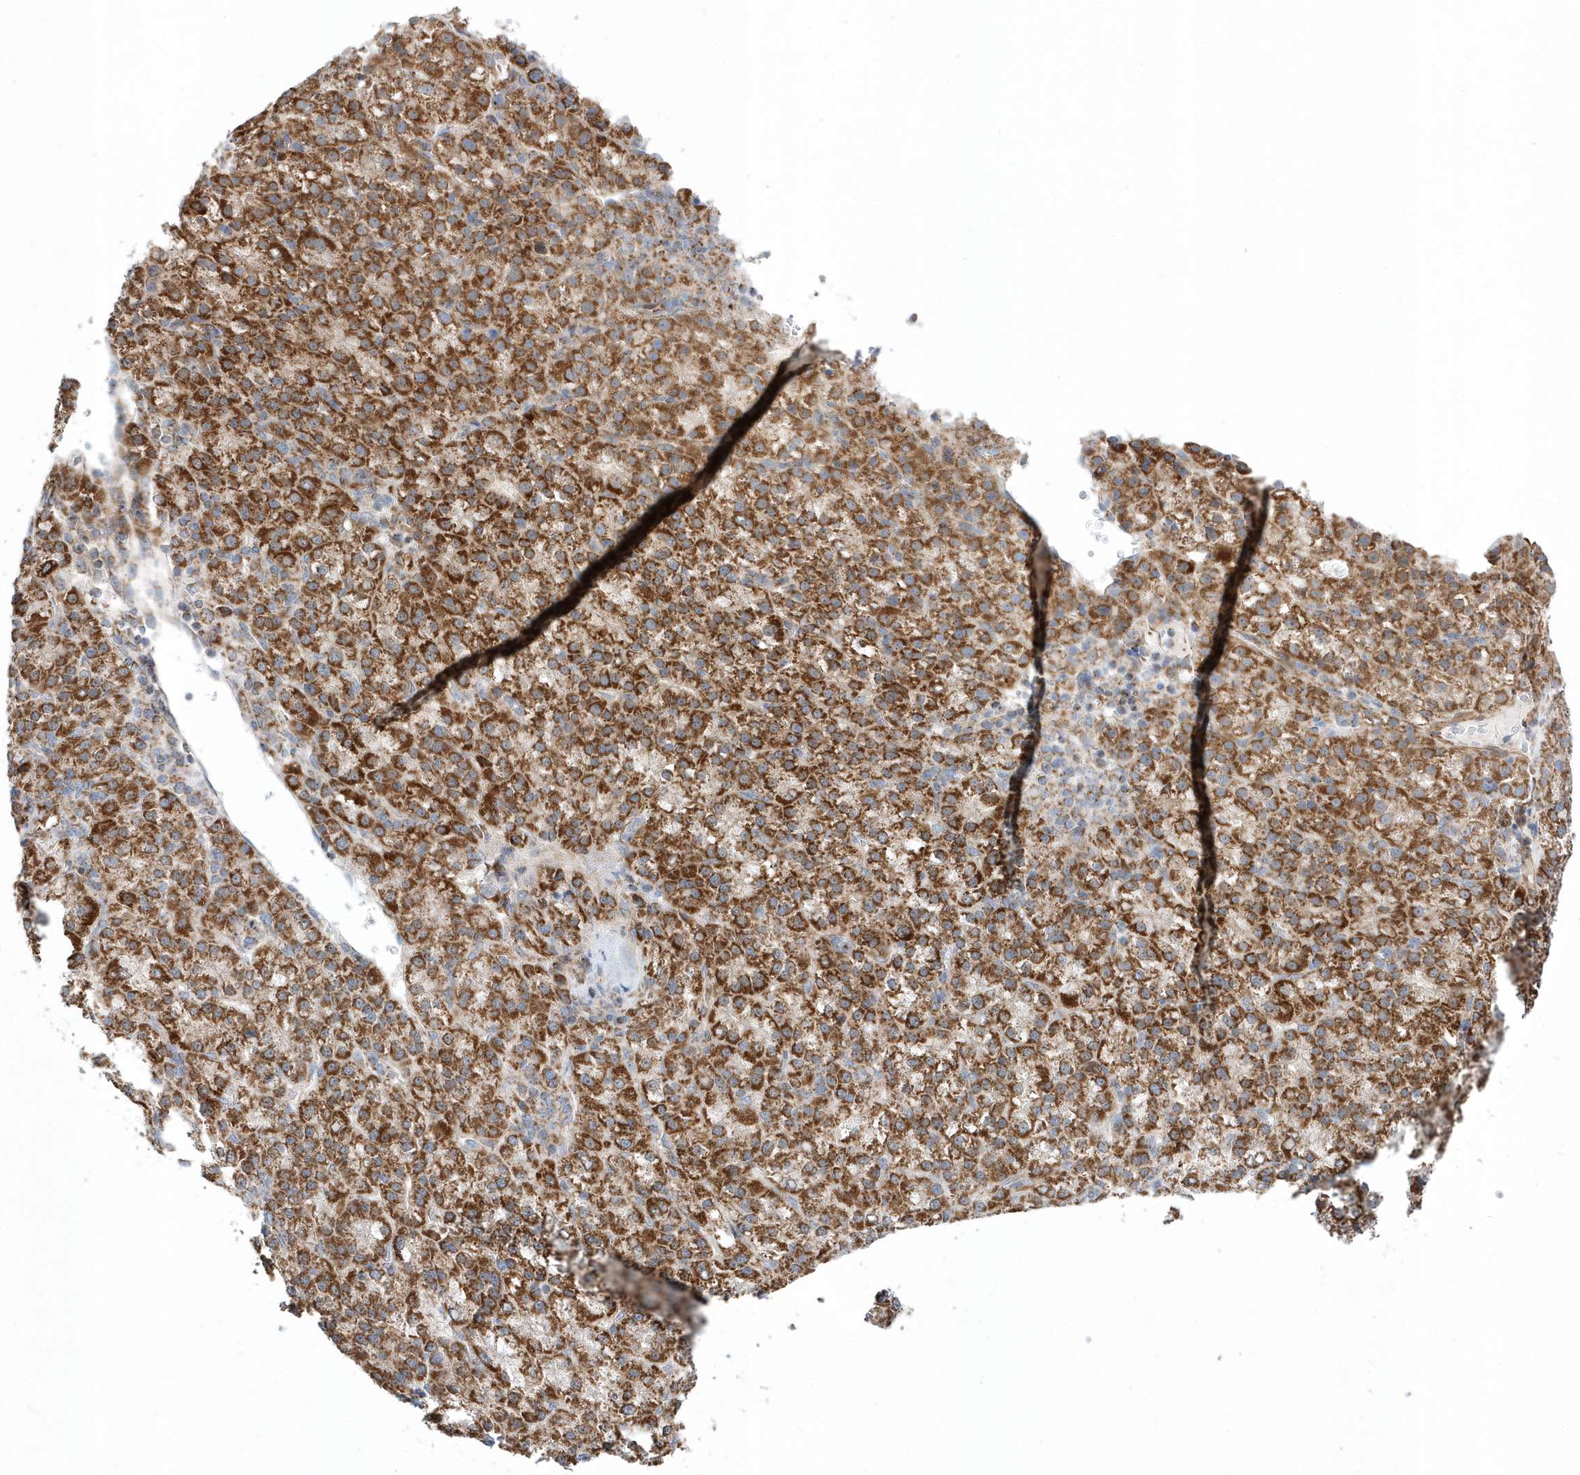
{"staining": {"intensity": "strong", "quantity": ">75%", "location": "cytoplasmic/membranous"}, "tissue": "liver cancer", "cell_type": "Tumor cells", "image_type": "cancer", "snomed": [{"axis": "morphology", "description": "Carcinoma, Hepatocellular, NOS"}, {"axis": "topography", "description": "Liver"}], "caption": "A brown stain highlights strong cytoplasmic/membranous positivity of a protein in human liver cancer tumor cells. The staining was performed using DAB (3,3'-diaminobenzidine) to visualize the protein expression in brown, while the nuclei were stained in blue with hematoxylin (Magnification: 20x).", "gene": "OPA1", "patient": {"sex": "female", "age": 58}}